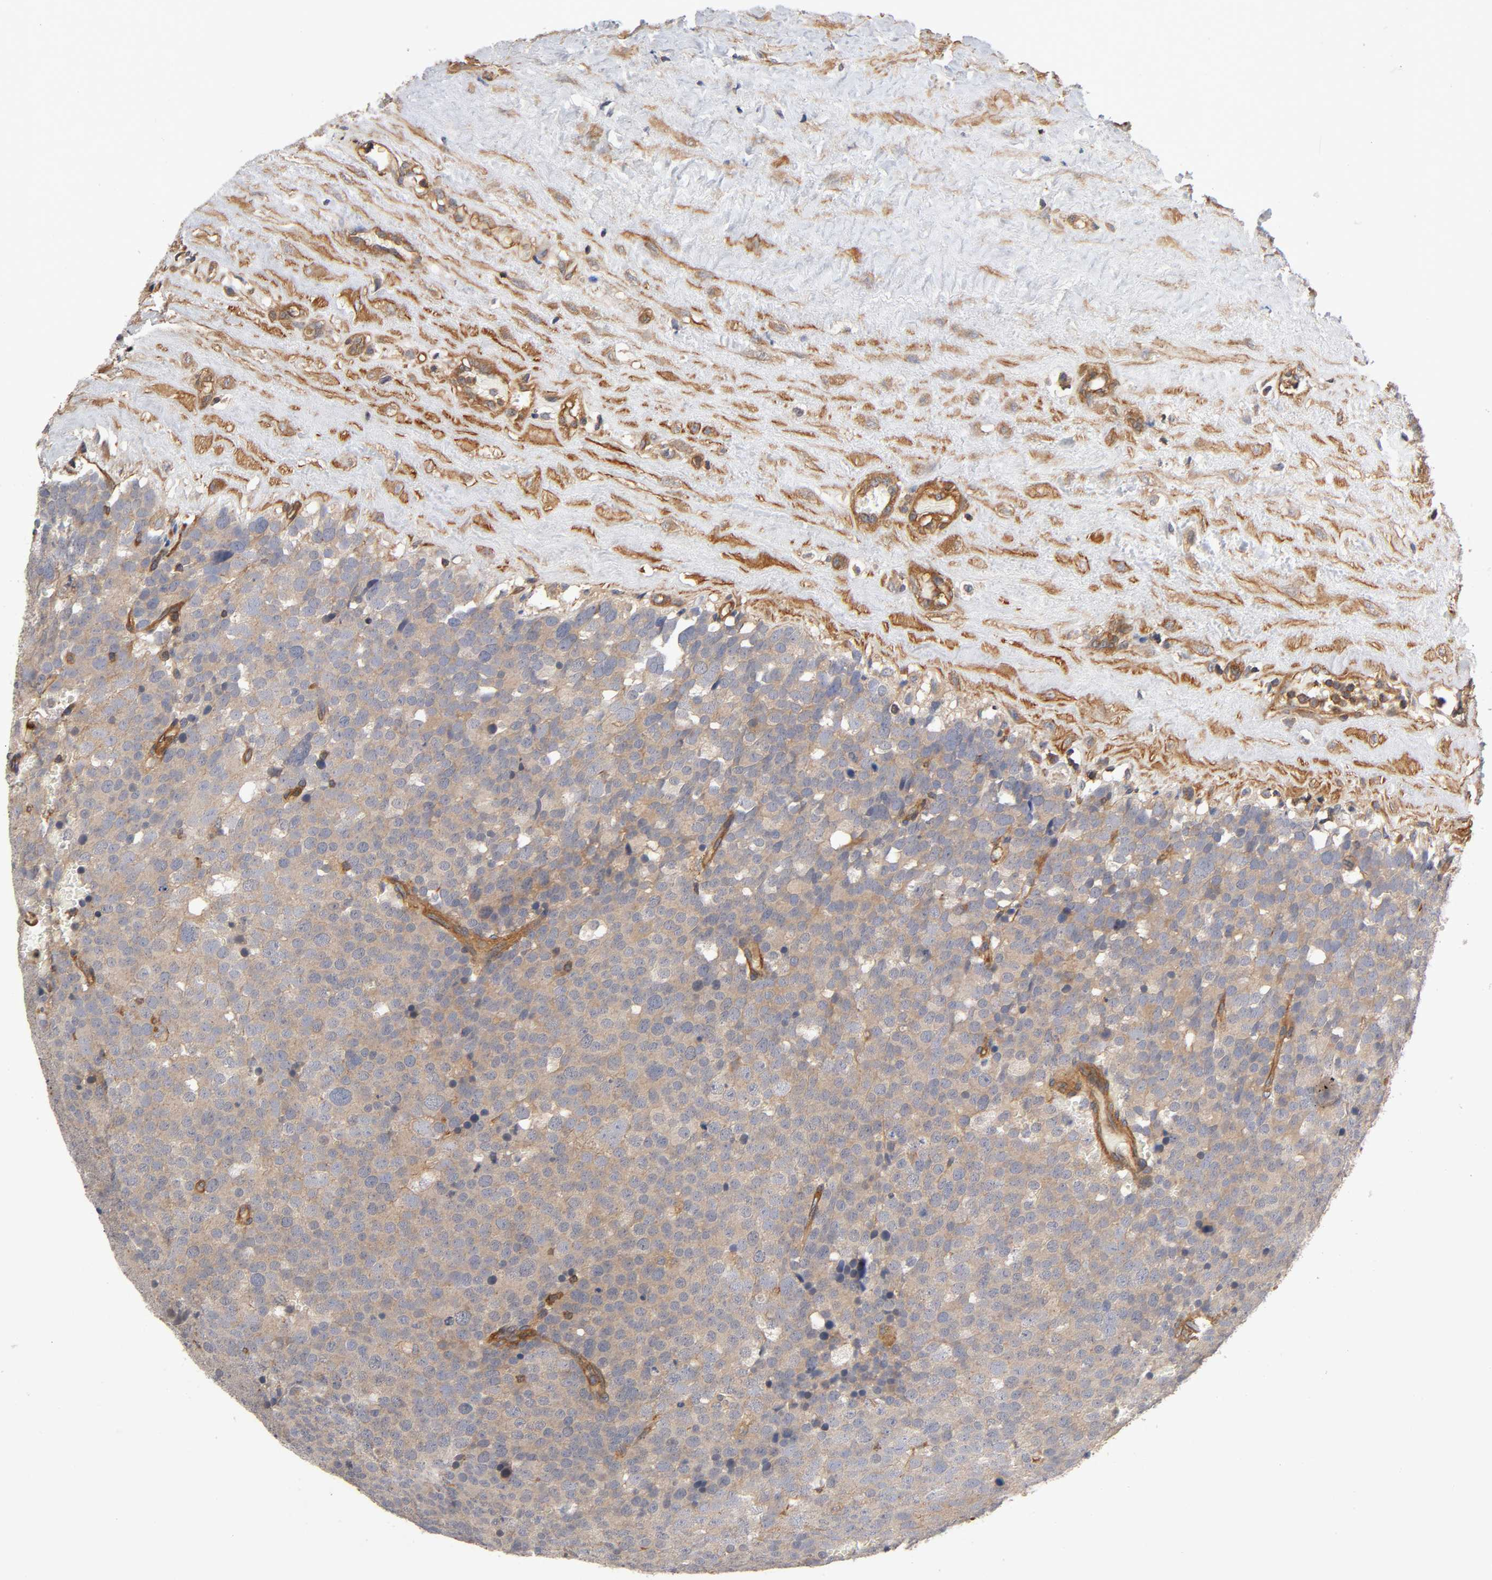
{"staining": {"intensity": "weak", "quantity": ">75%", "location": "cytoplasmic/membranous"}, "tissue": "testis cancer", "cell_type": "Tumor cells", "image_type": "cancer", "snomed": [{"axis": "morphology", "description": "Seminoma, NOS"}, {"axis": "topography", "description": "Testis"}], "caption": "Testis cancer (seminoma) was stained to show a protein in brown. There is low levels of weak cytoplasmic/membranous staining in approximately >75% of tumor cells.", "gene": "LAMTOR2", "patient": {"sex": "male", "age": 71}}